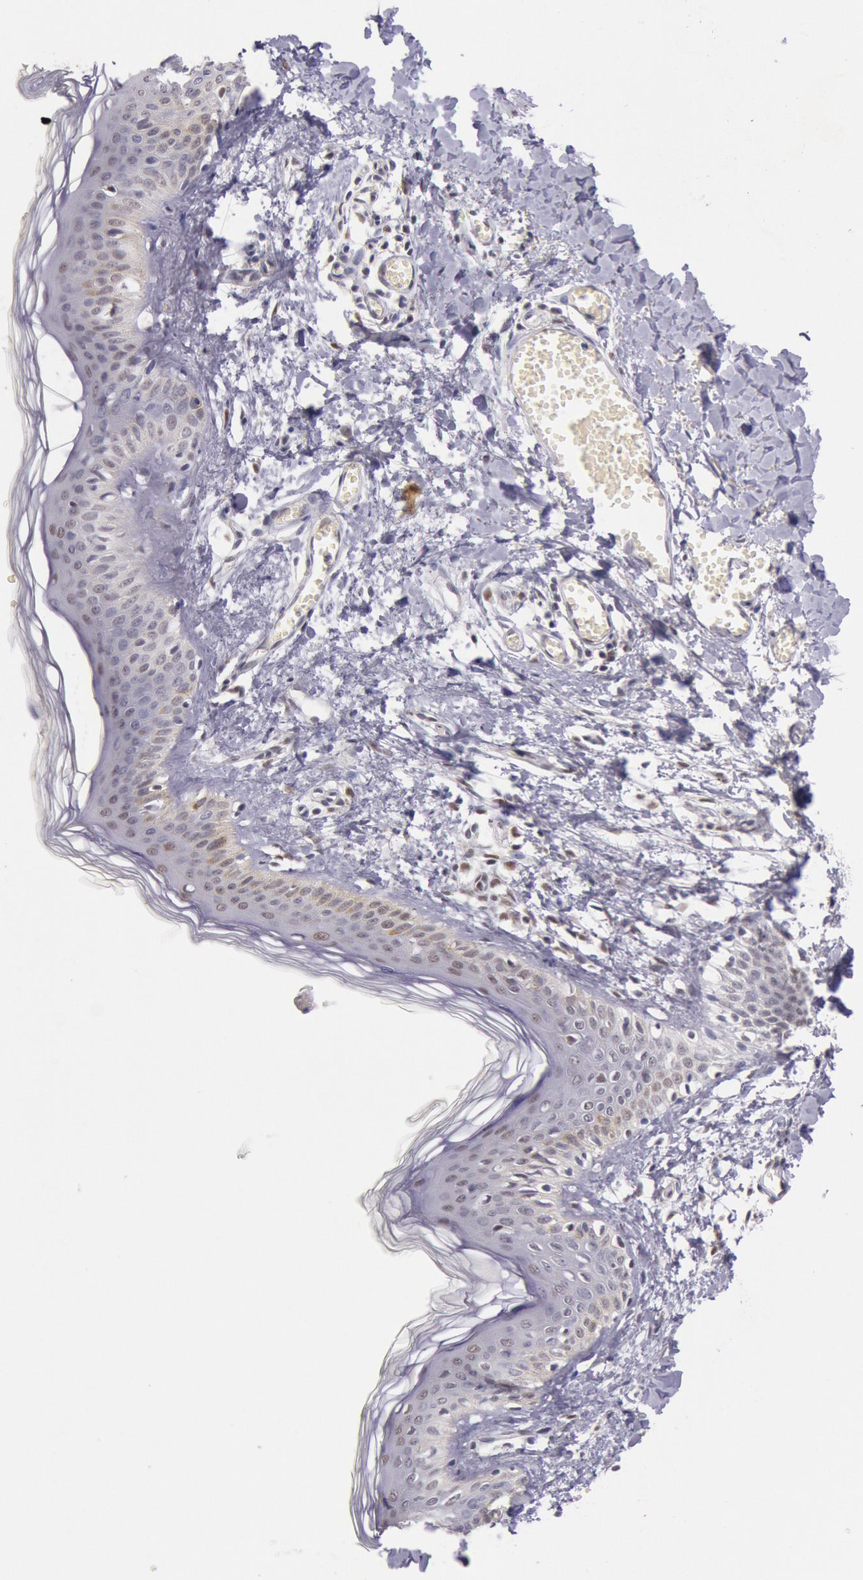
{"staining": {"intensity": "weak", "quantity": "25%-75%", "location": "cytoplasmic/membranous"}, "tissue": "skin", "cell_type": "Fibroblasts", "image_type": "normal", "snomed": [{"axis": "morphology", "description": "Normal tissue, NOS"}, {"axis": "morphology", "description": "Sarcoma, NOS"}, {"axis": "topography", "description": "Skin"}, {"axis": "topography", "description": "Soft tissue"}], "caption": "This micrograph exhibits unremarkable skin stained with IHC to label a protein in brown. The cytoplasmic/membranous of fibroblasts show weak positivity for the protein. Nuclei are counter-stained blue.", "gene": "TASL", "patient": {"sex": "female", "age": 51}}